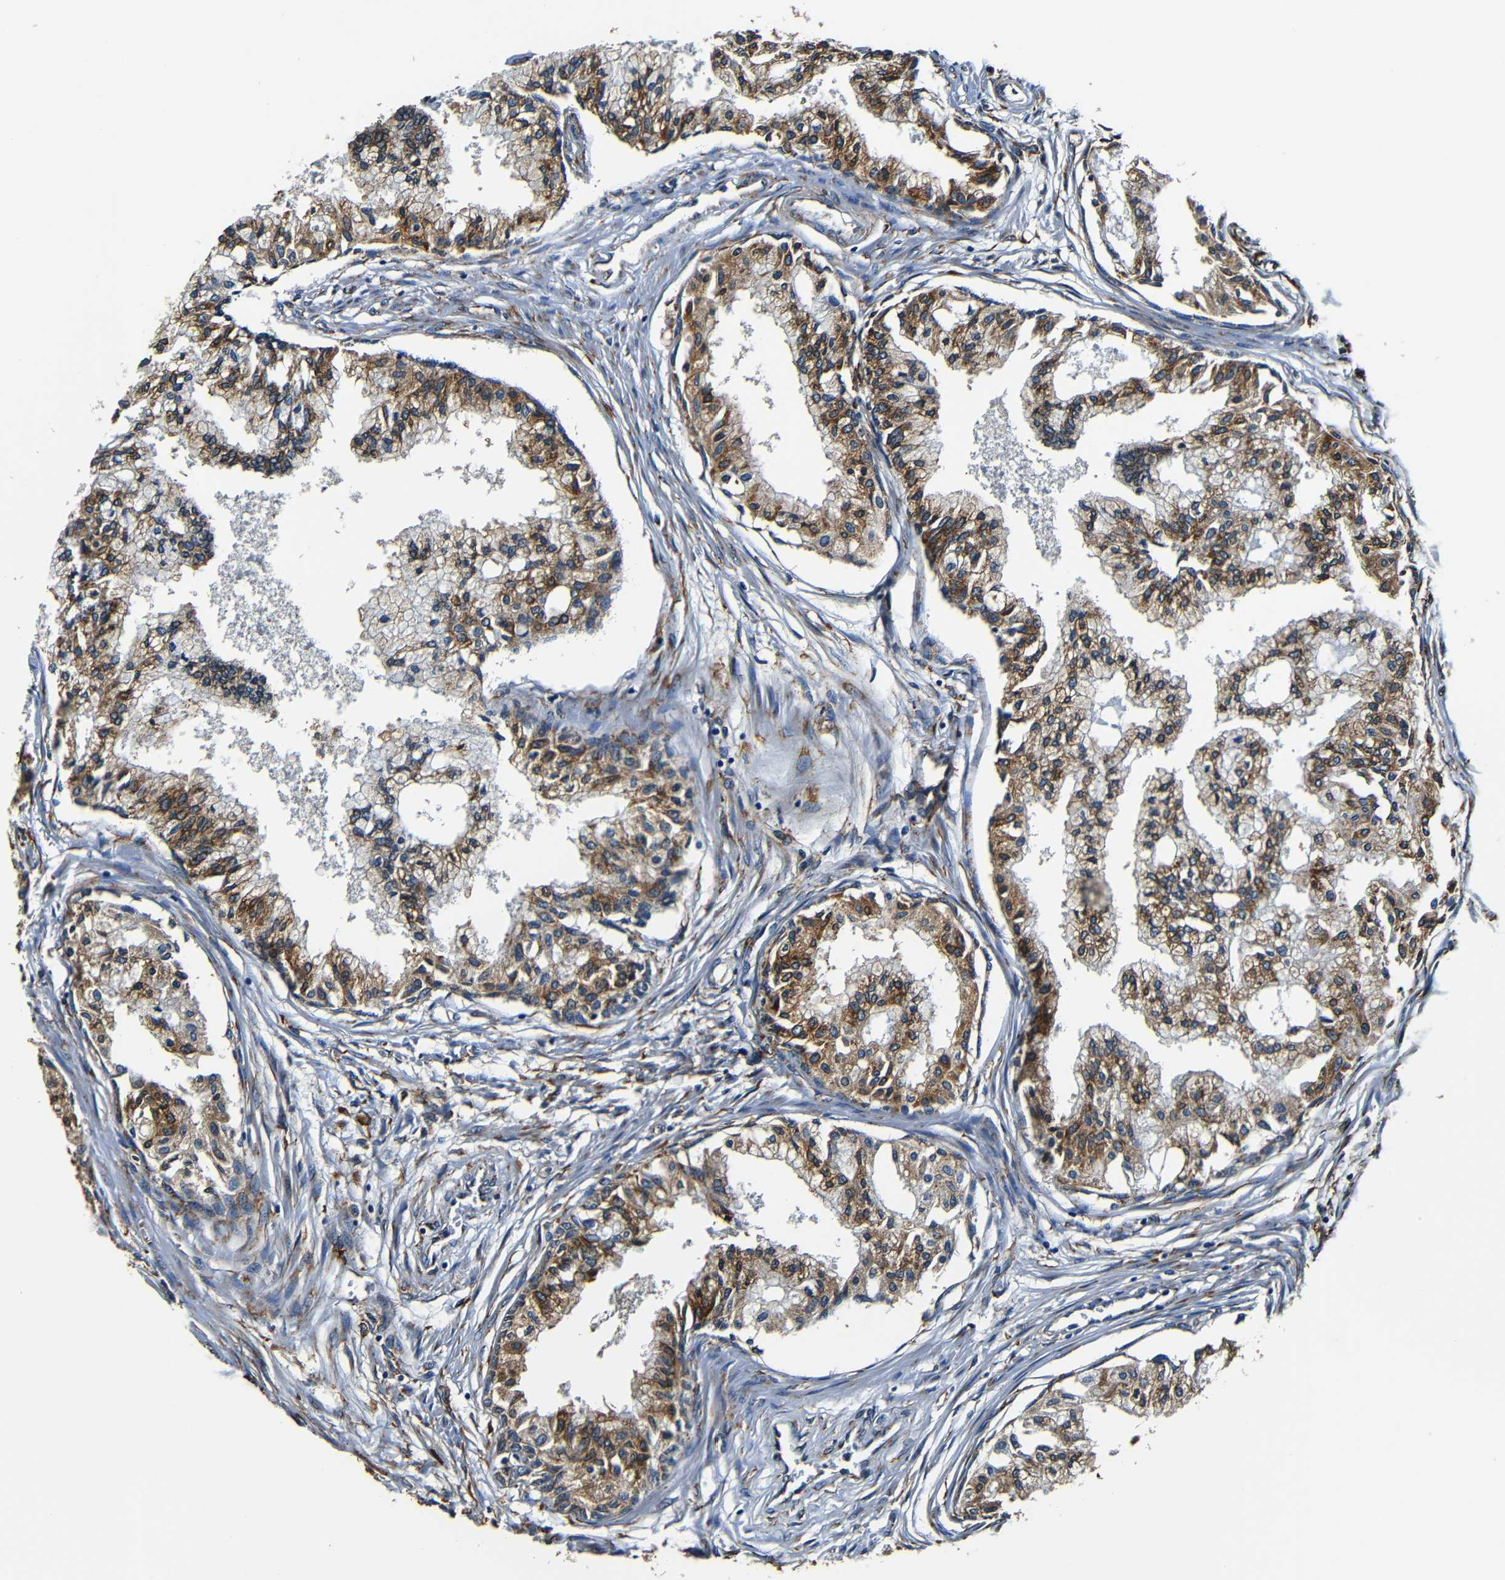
{"staining": {"intensity": "moderate", "quantity": ">75%", "location": "cytoplasmic/membranous"}, "tissue": "prostate", "cell_type": "Glandular cells", "image_type": "normal", "snomed": [{"axis": "morphology", "description": "Normal tissue, NOS"}, {"axis": "topography", "description": "Prostate"}, {"axis": "topography", "description": "Seminal veicle"}], "caption": "The histopathology image shows staining of unremarkable prostate, revealing moderate cytoplasmic/membranous protein expression (brown color) within glandular cells. (Stains: DAB in brown, nuclei in blue, Microscopy: brightfield microscopy at high magnification).", "gene": "RRBP1", "patient": {"sex": "male", "age": 60}}